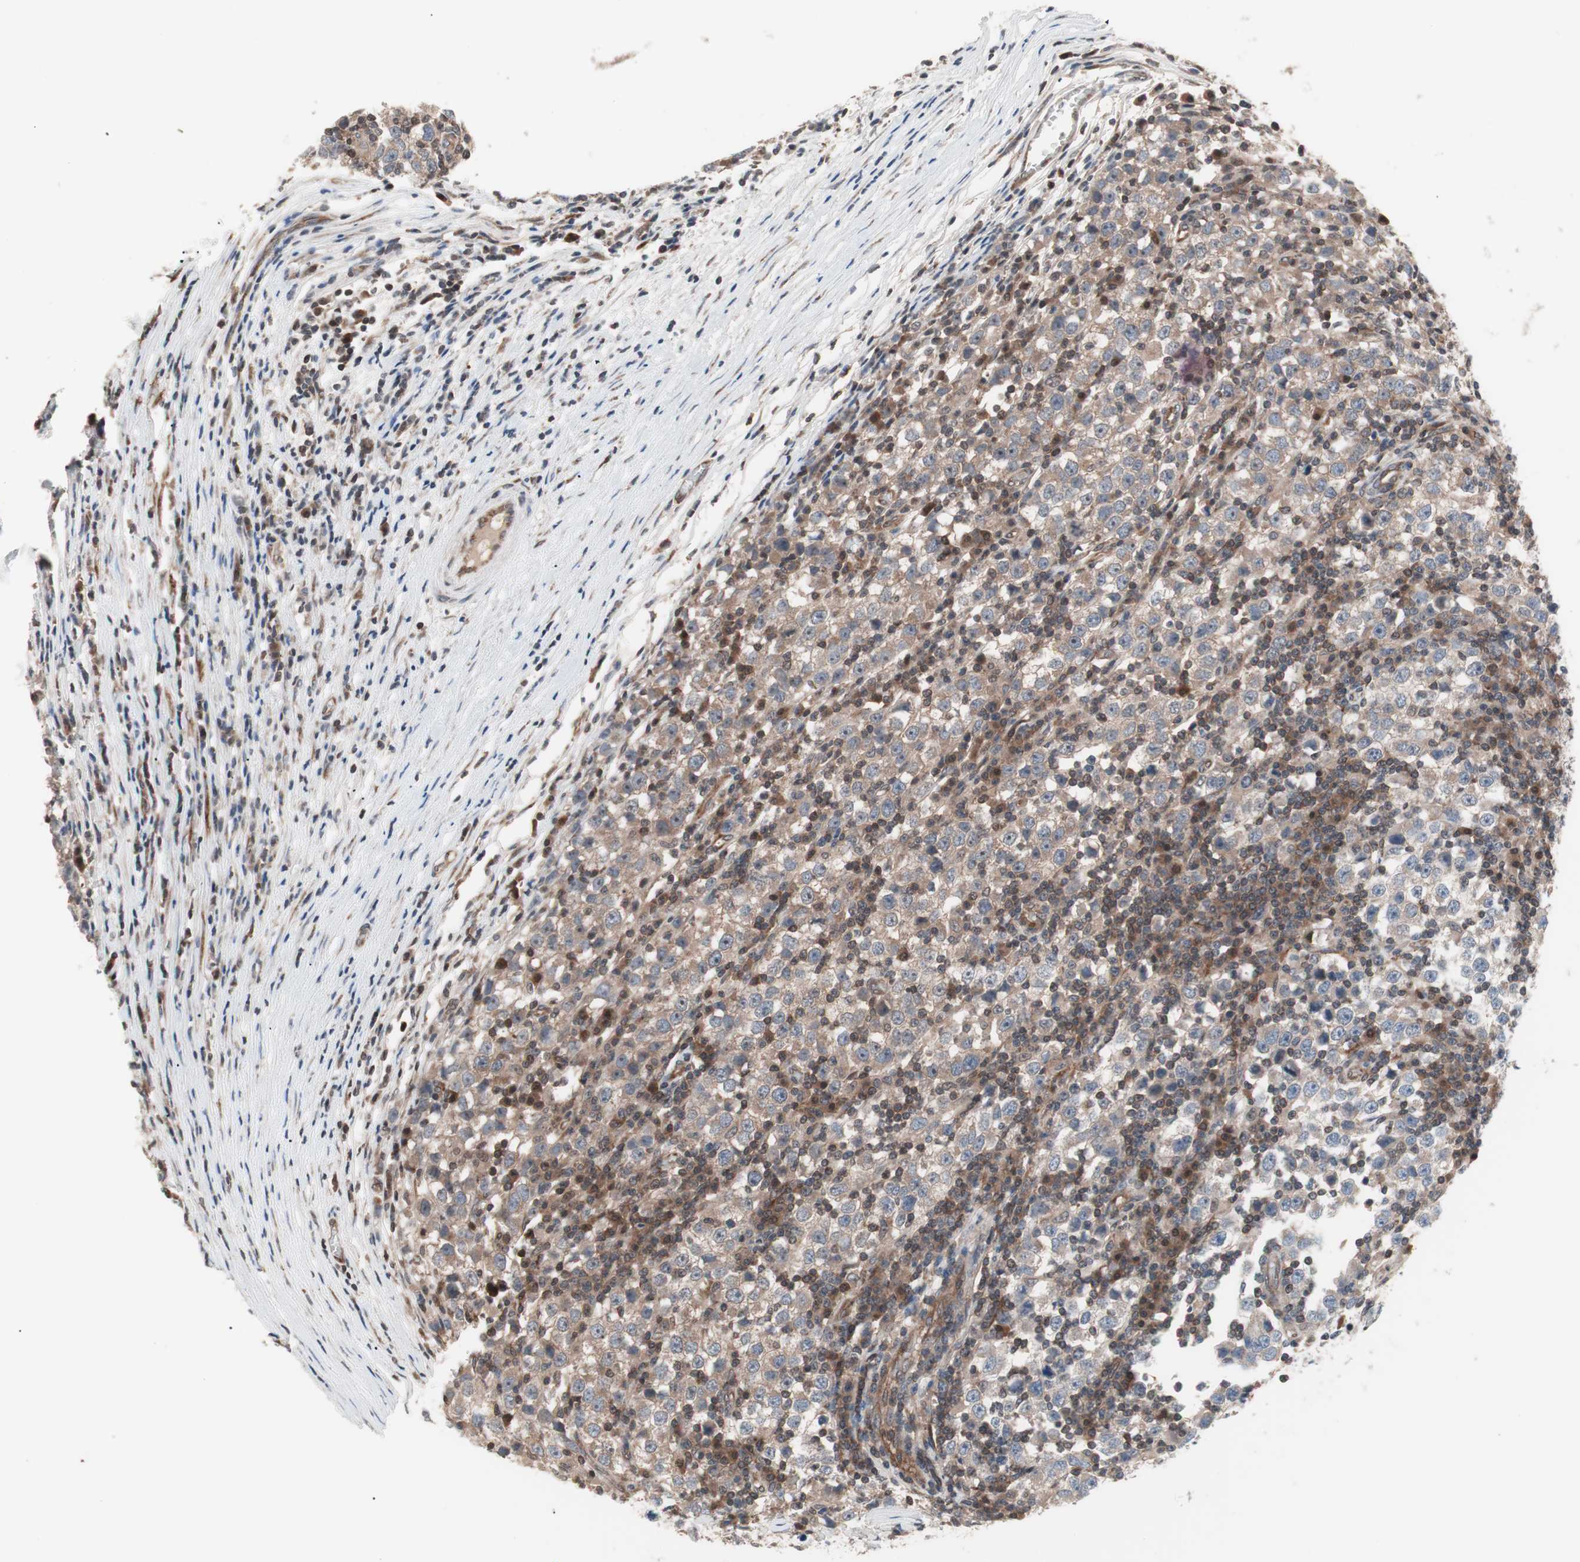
{"staining": {"intensity": "weak", "quantity": "<25%", "location": "cytoplasmic/membranous"}, "tissue": "testis cancer", "cell_type": "Tumor cells", "image_type": "cancer", "snomed": [{"axis": "morphology", "description": "Seminoma, NOS"}, {"axis": "topography", "description": "Testis"}], "caption": "A high-resolution photomicrograph shows immunohistochemistry (IHC) staining of testis seminoma, which reveals no significant positivity in tumor cells.", "gene": "IRS1", "patient": {"sex": "male", "age": 65}}